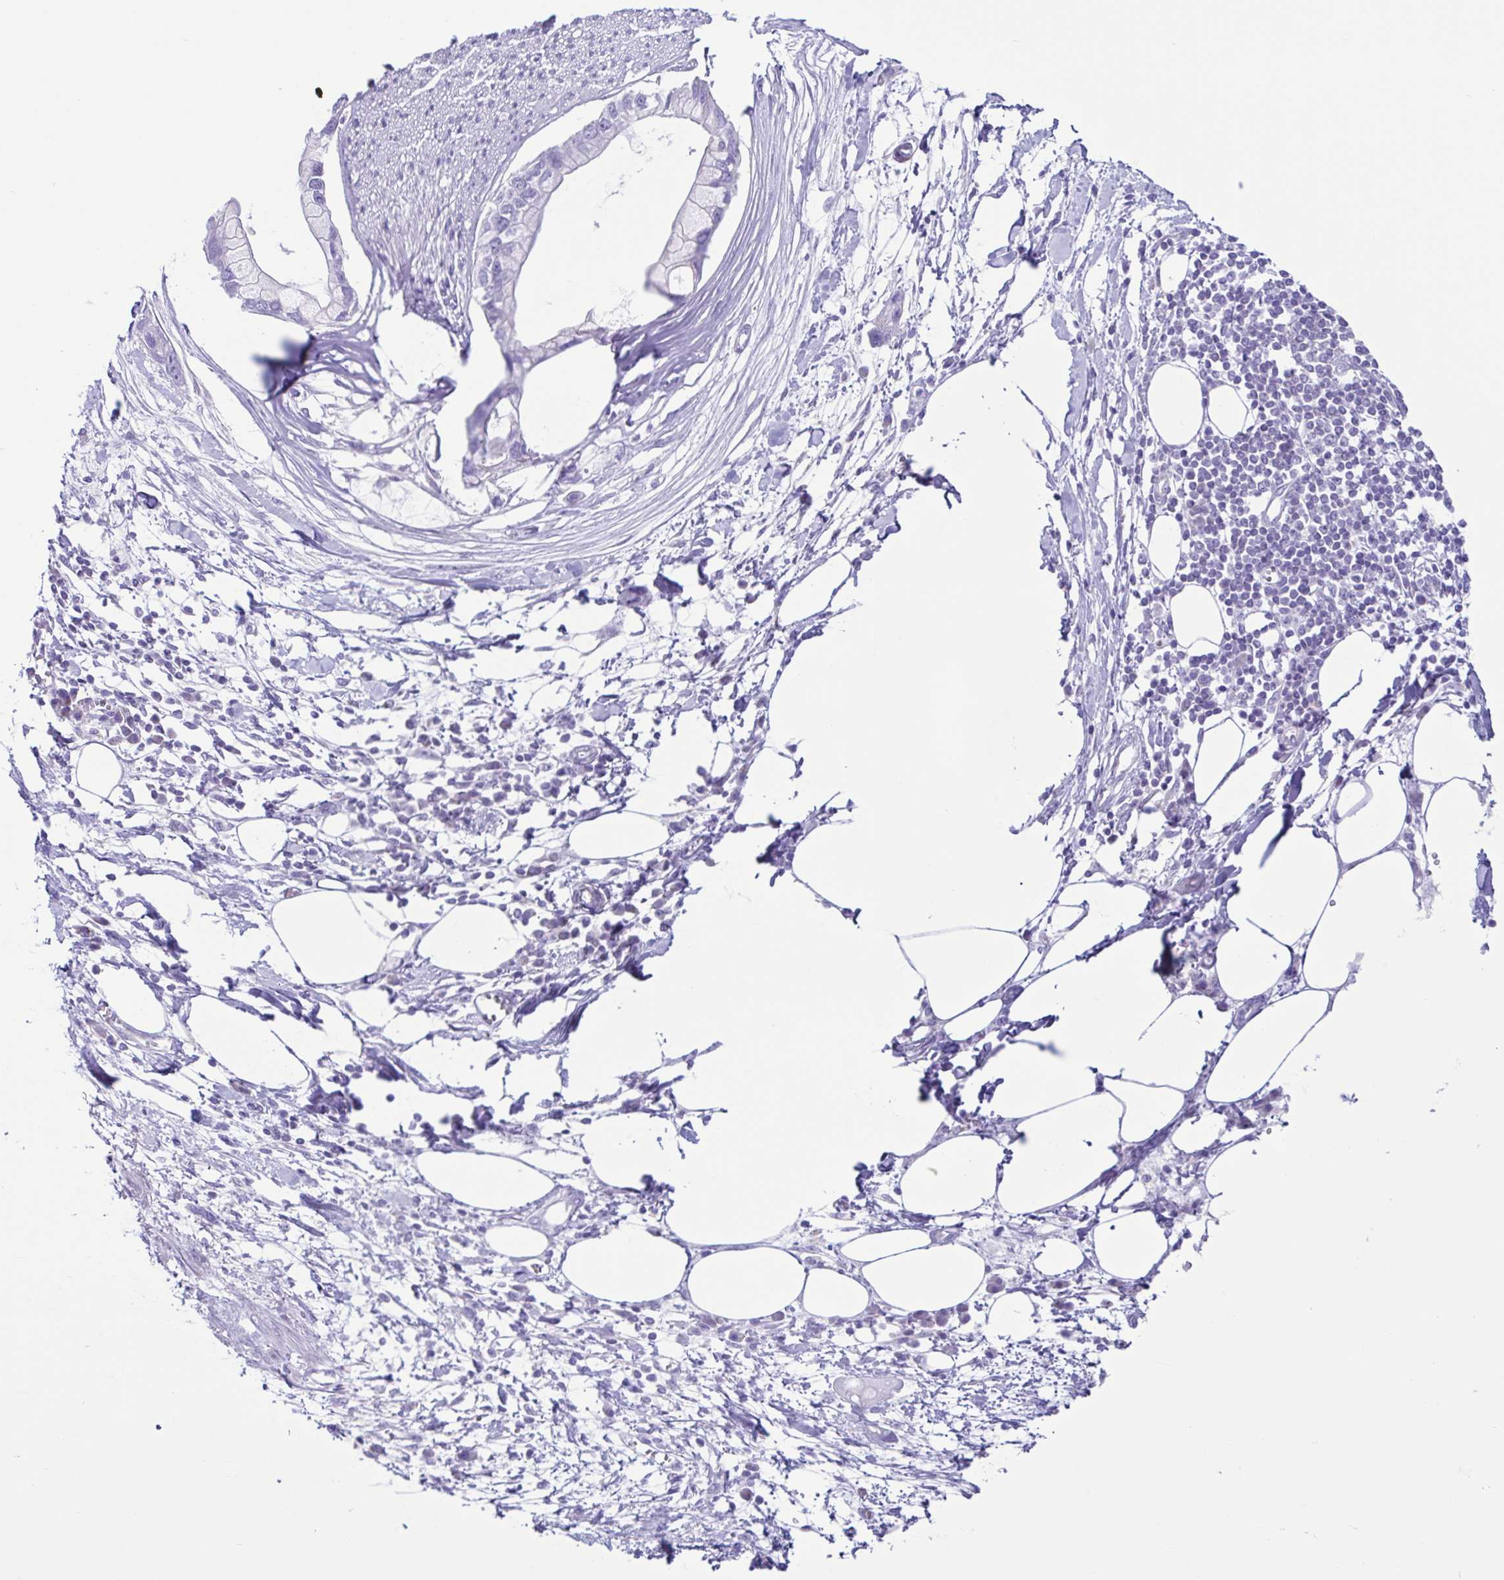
{"staining": {"intensity": "negative", "quantity": "none", "location": "none"}, "tissue": "pancreatic cancer", "cell_type": "Tumor cells", "image_type": "cancer", "snomed": [{"axis": "morphology", "description": "Adenocarcinoma, NOS"}, {"axis": "topography", "description": "Pancreas"}], "caption": "A high-resolution image shows IHC staining of pancreatic cancer (adenocarcinoma), which demonstrates no significant expression in tumor cells. (DAB immunohistochemistry (IHC) with hematoxylin counter stain).", "gene": "ACTRT3", "patient": {"sex": "female", "age": 73}}